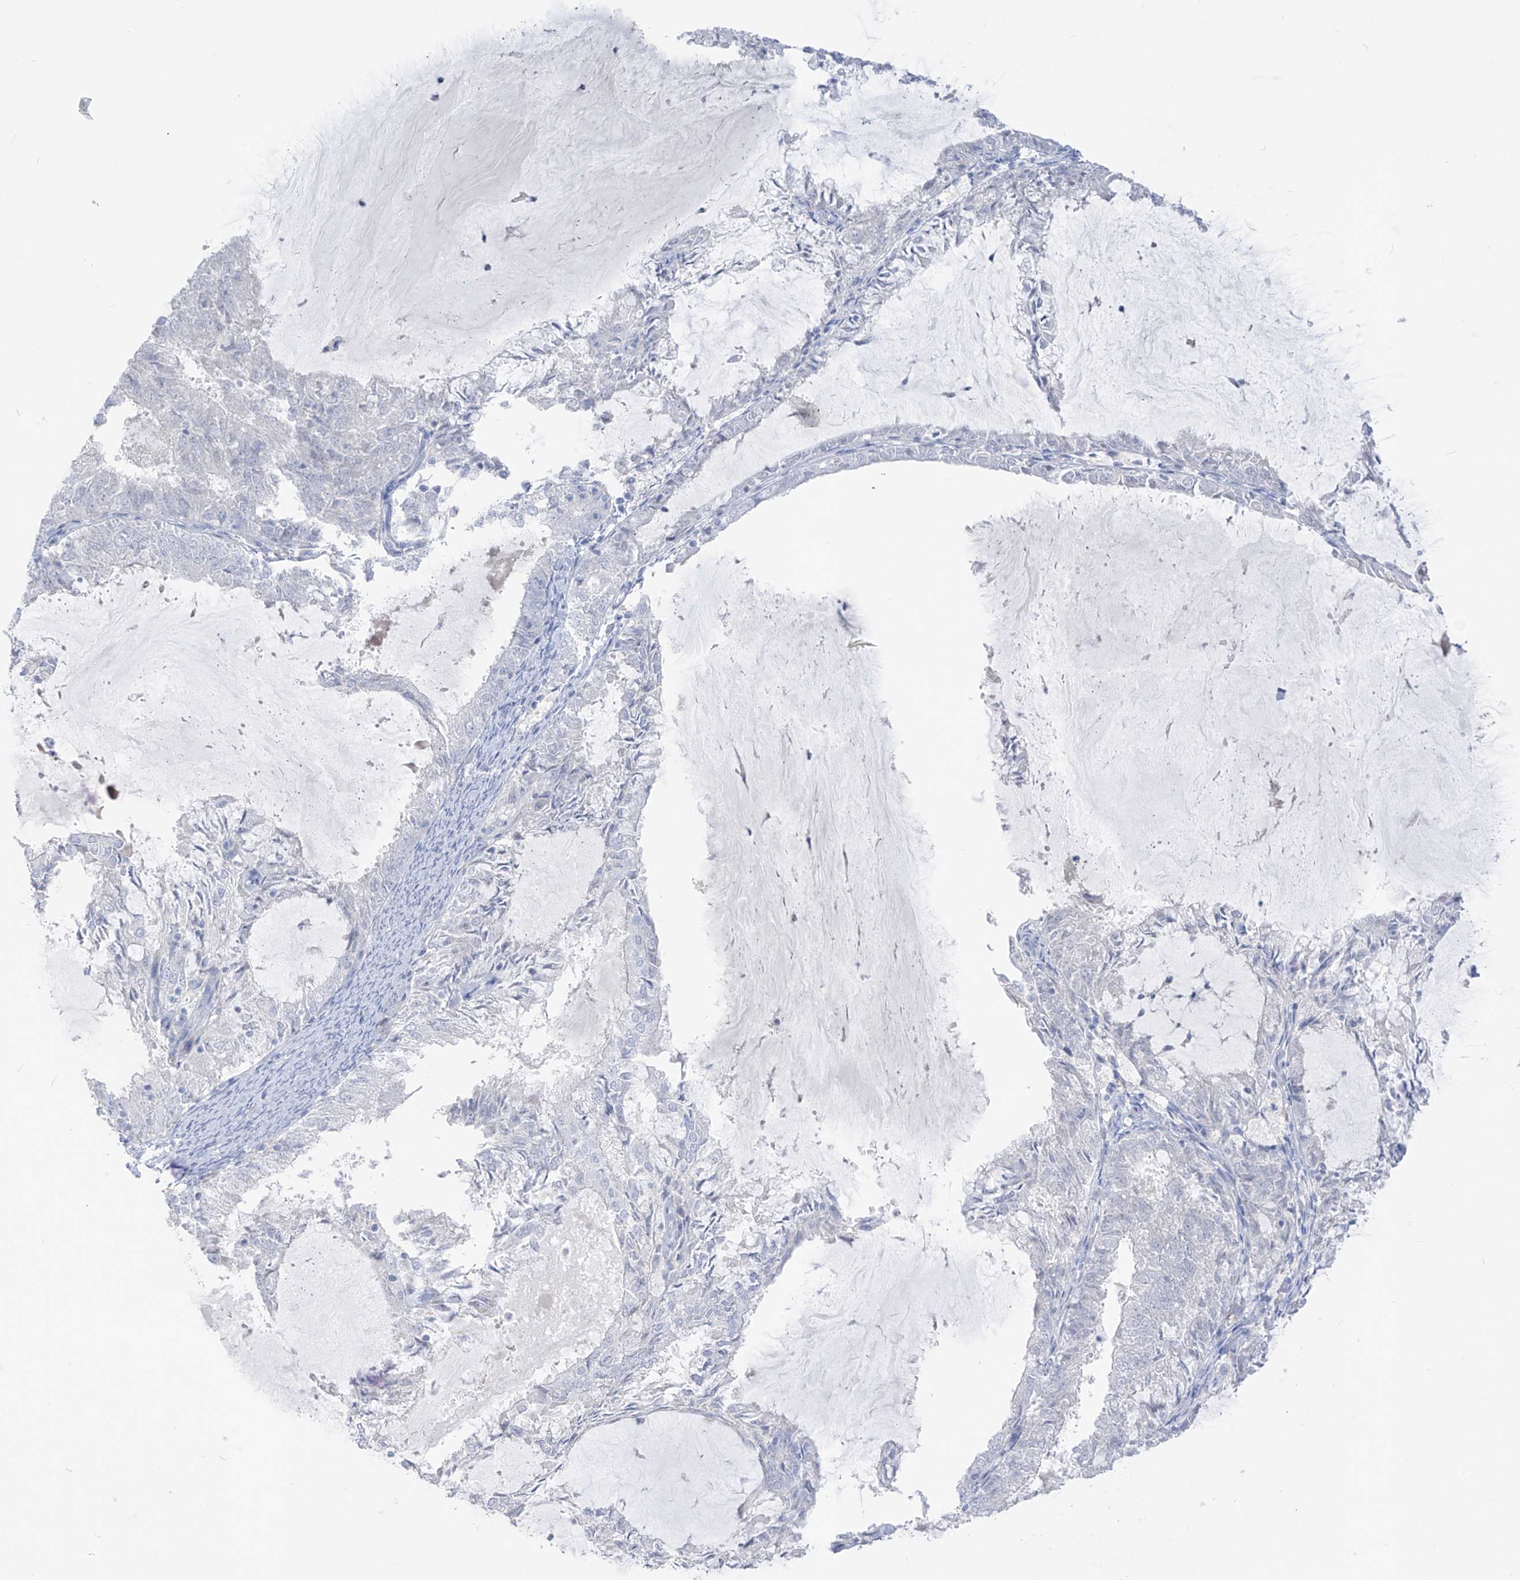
{"staining": {"intensity": "negative", "quantity": "none", "location": "none"}, "tissue": "endometrial cancer", "cell_type": "Tumor cells", "image_type": "cancer", "snomed": [{"axis": "morphology", "description": "Adenocarcinoma, NOS"}, {"axis": "topography", "description": "Endometrium"}], "caption": "IHC photomicrograph of endometrial cancer stained for a protein (brown), which reveals no staining in tumor cells.", "gene": "ASPRV1", "patient": {"sex": "female", "age": 57}}